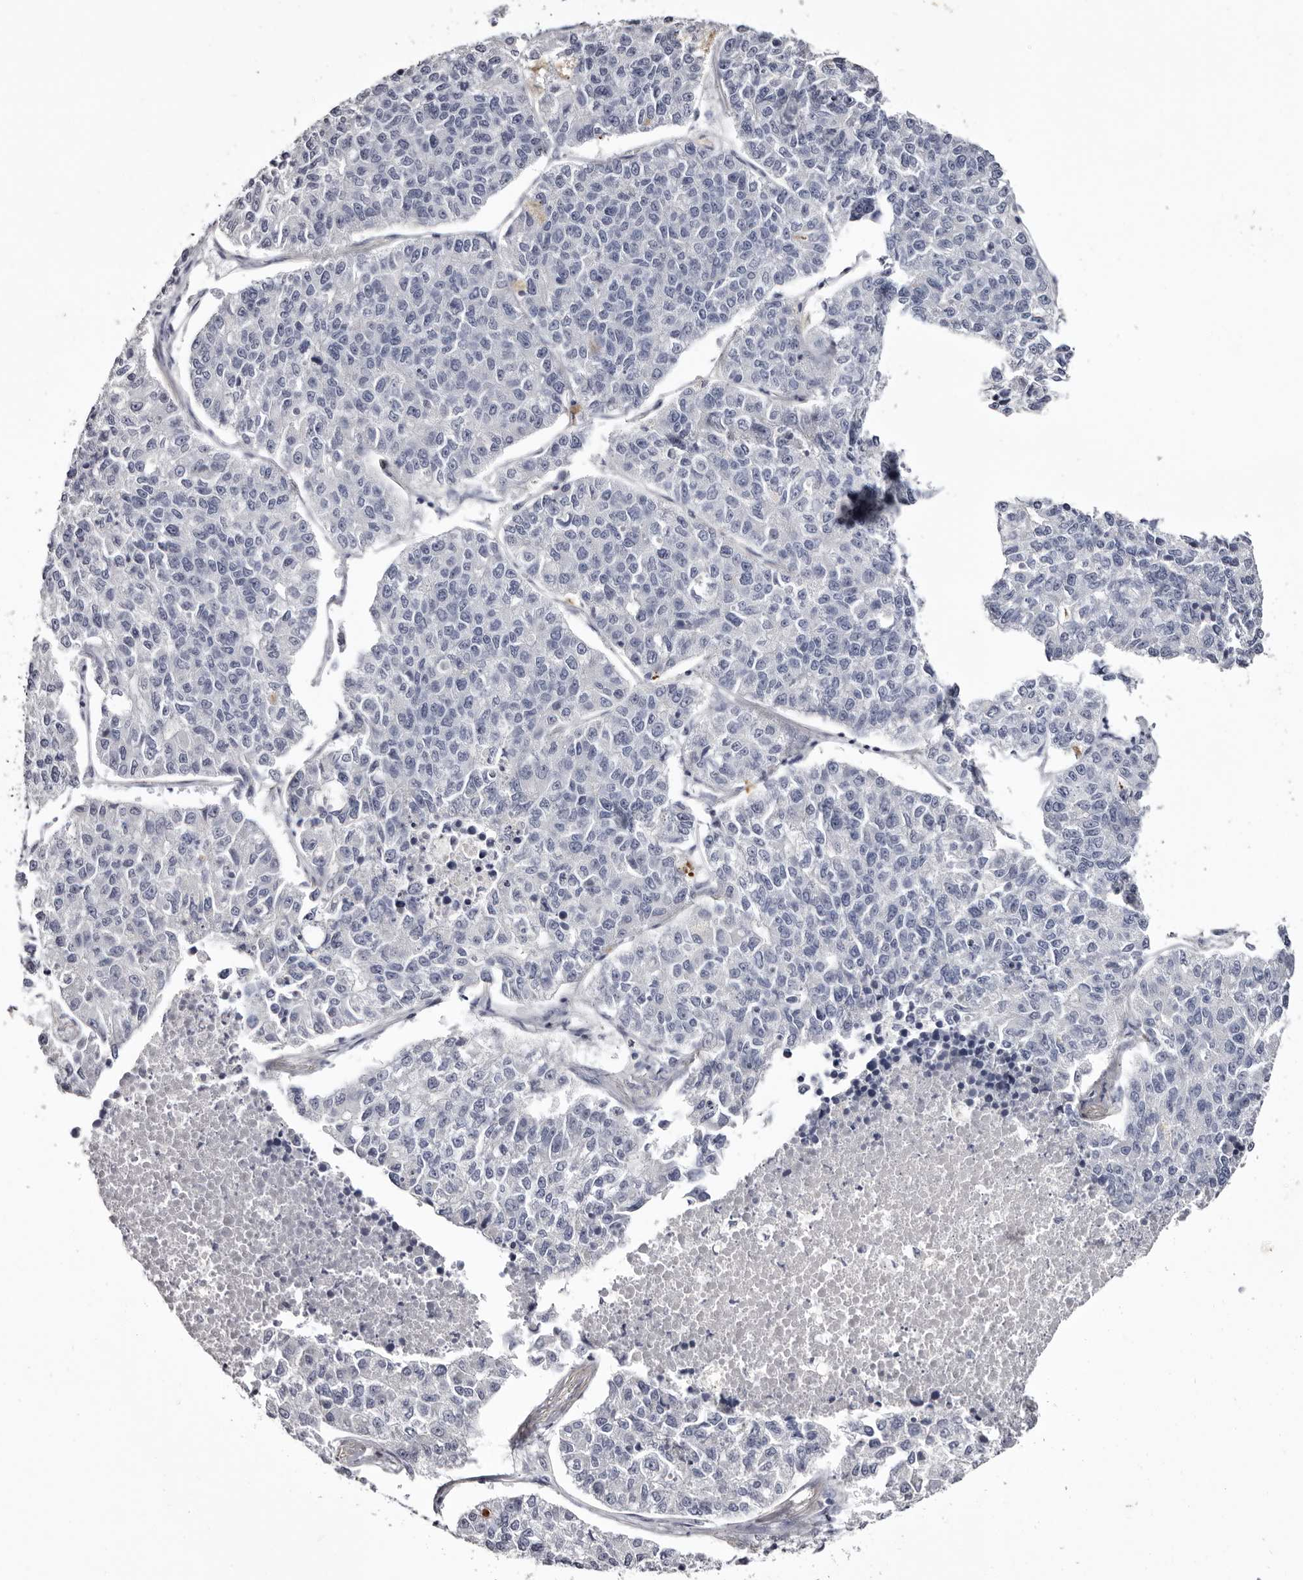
{"staining": {"intensity": "negative", "quantity": "none", "location": "none"}, "tissue": "lung cancer", "cell_type": "Tumor cells", "image_type": "cancer", "snomed": [{"axis": "morphology", "description": "Adenocarcinoma, NOS"}, {"axis": "topography", "description": "Lung"}], "caption": "The photomicrograph exhibits no staining of tumor cells in lung cancer (adenocarcinoma). (DAB IHC visualized using brightfield microscopy, high magnification).", "gene": "CA6", "patient": {"sex": "male", "age": 49}}